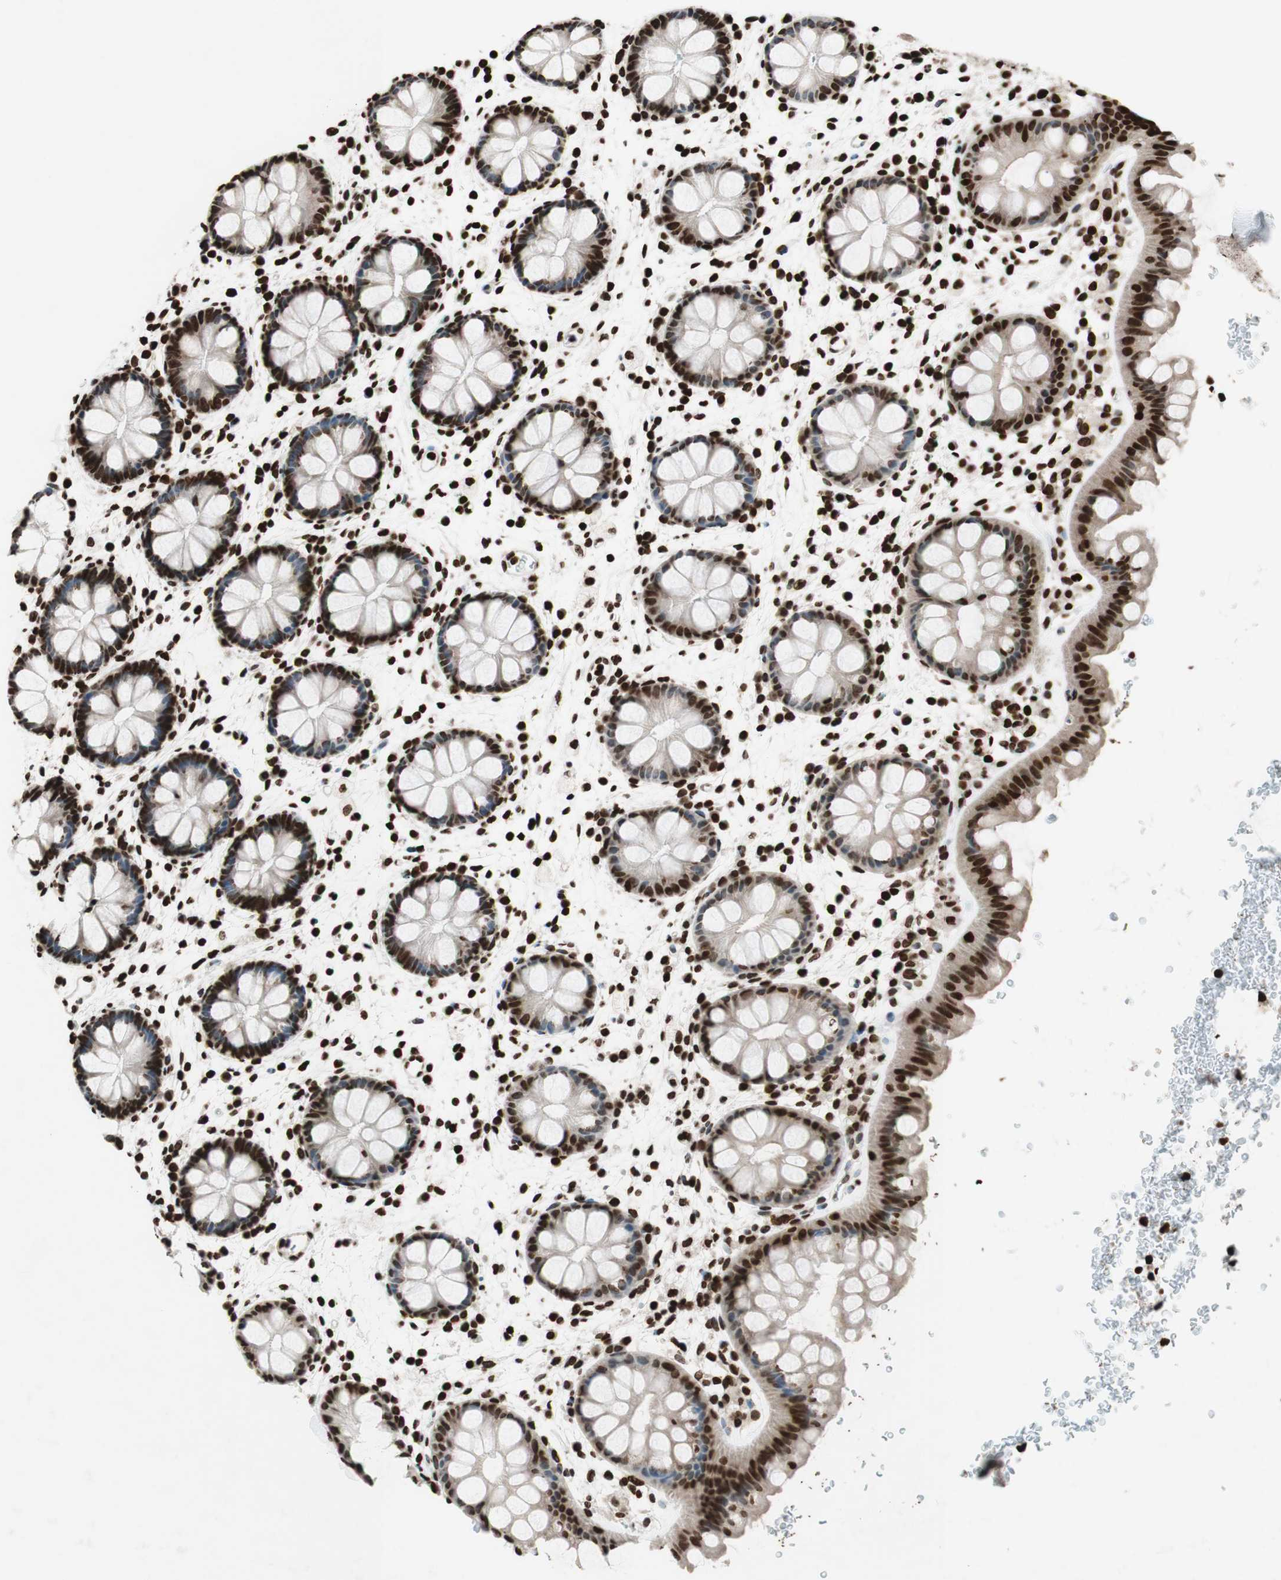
{"staining": {"intensity": "strong", "quantity": ">75%", "location": "nuclear"}, "tissue": "rectum", "cell_type": "Glandular cells", "image_type": "normal", "snomed": [{"axis": "morphology", "description": "Normal tissue, NOS"}, {"axis": "topography", "description": "Rectum"}], "caption": "Brown immunohistochemical staining in unremarkable human rectum exhibits strong nuclear staining in approximately >75% of glandular cells. The protein of interest is stained brown, and the nuclei are stained in blue (DAB (3,3'-diaminobenzidine) IHC with brightfield microscopy, high magnification).", "gene": "NCOA3", "patient": {"sex": "female", "age": 24}}